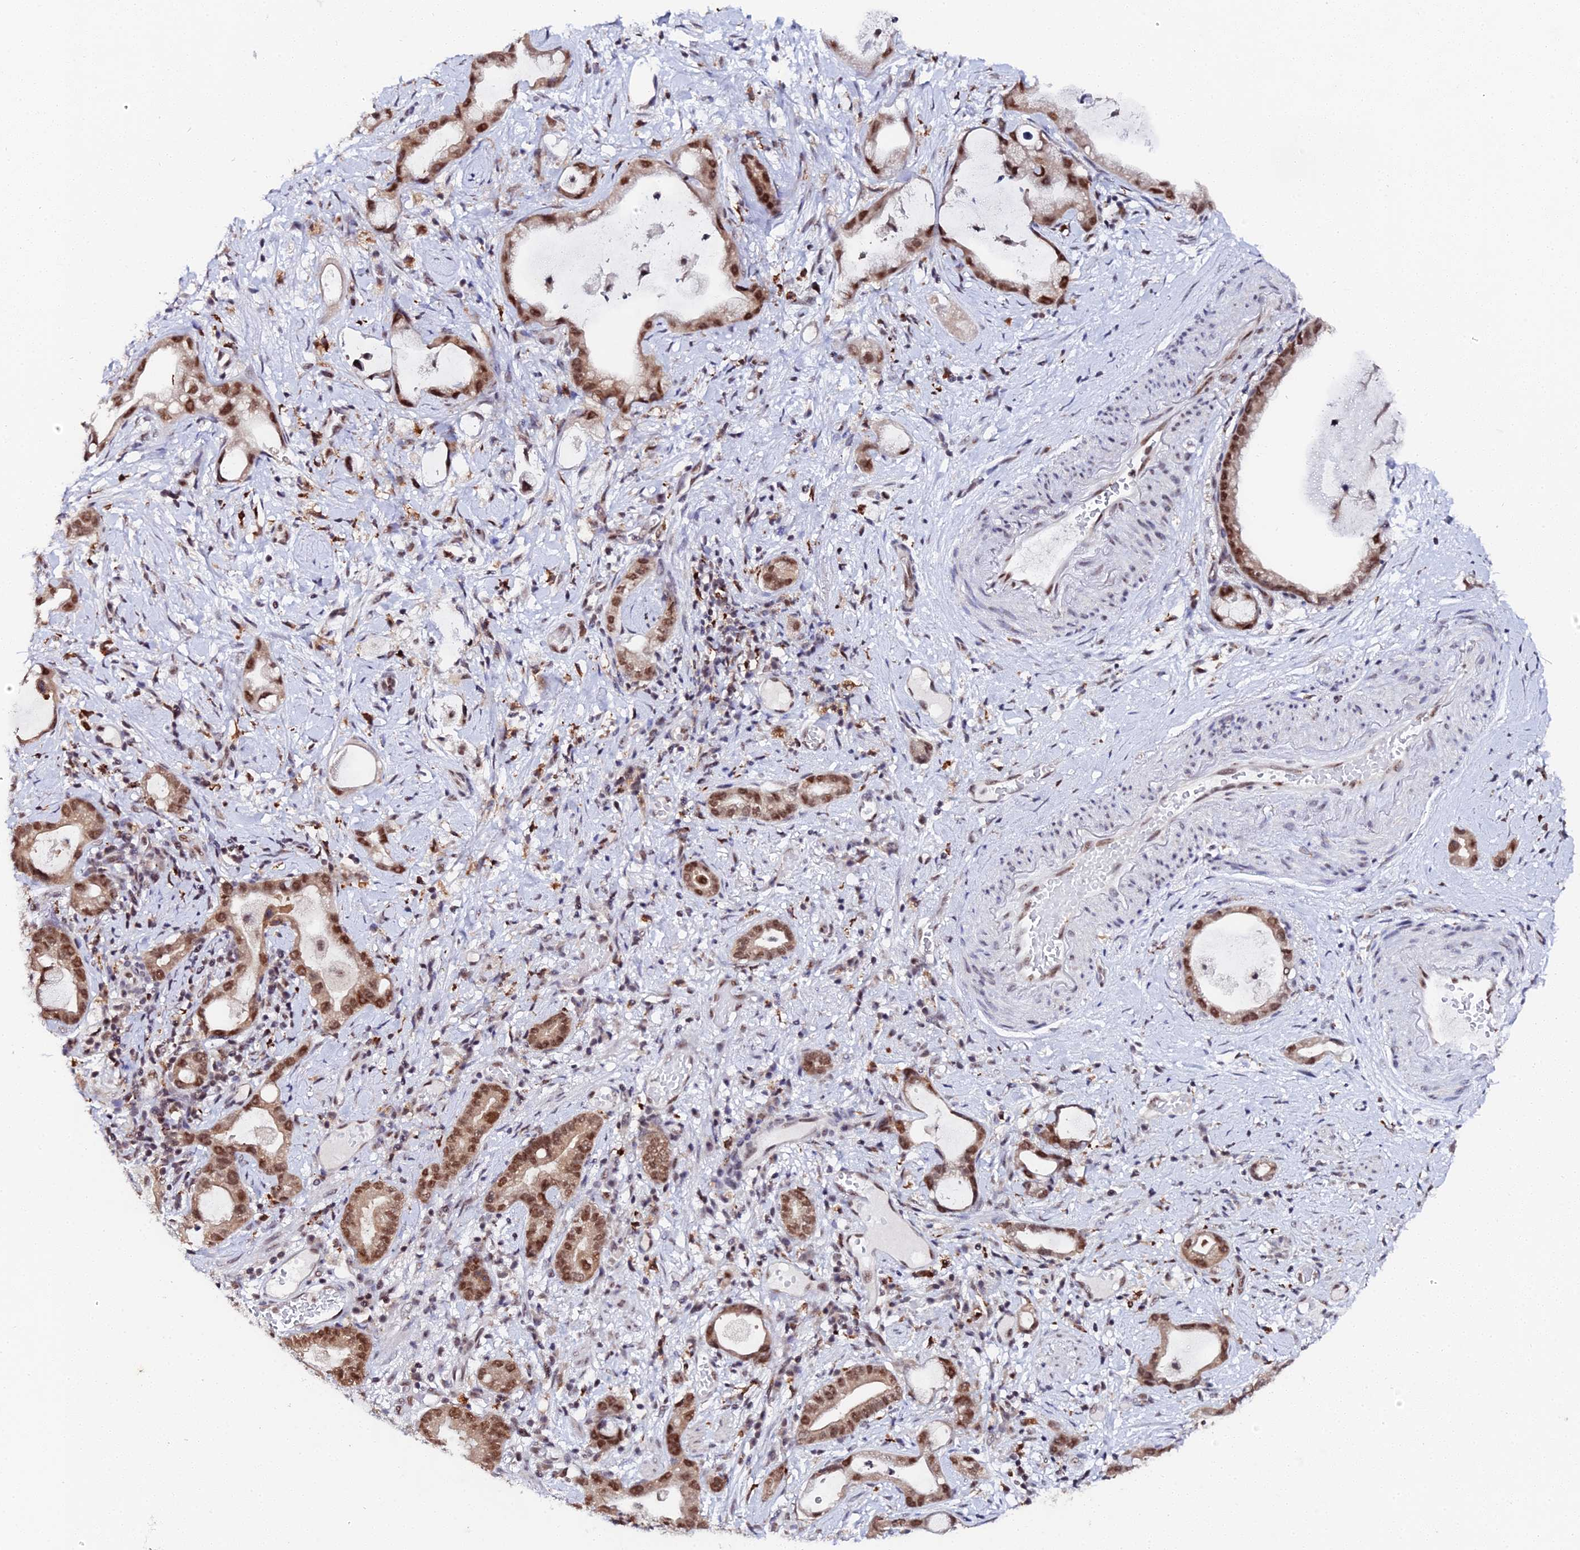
{"staining": {"intensity": "strong", "quantity": ">75%", "location": "nuclear"}, "tissue": "stomach cancer", "cell_type": "Tumor cells", "image_type": "cancer", "snomed": [{"axis": "morphology", "description": "Adenocarcinoma, NOS"}, {"axis": "topography", "description": "Stomach"}], "caption": "This image displays adenocarcinoma (stomach) stained with immunohistochemistry to label a protein in brown. The nuclear of tumor cells show strong positivity for the protein. Nuclei are counter-stained blue.", "gene": "MAGOHB", "patient": {"sex": "male", "age": 55}}